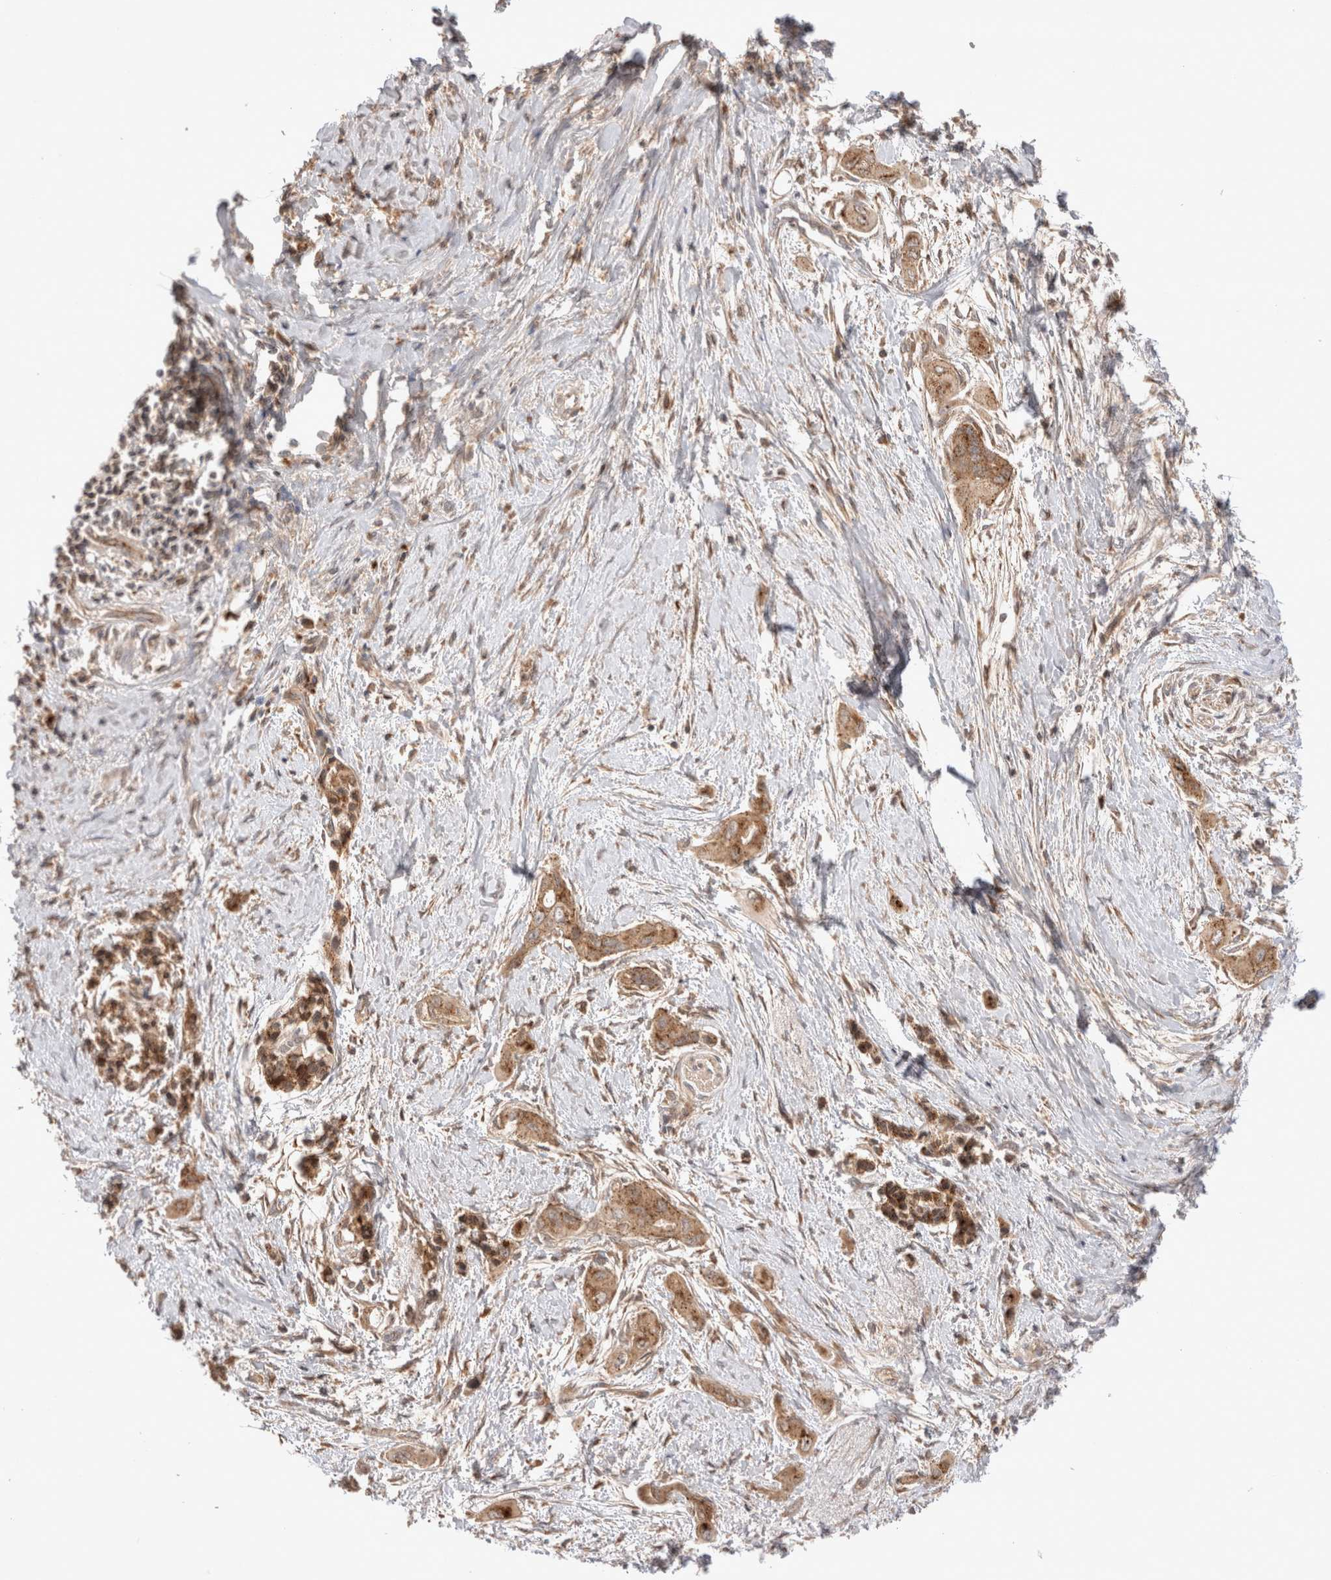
{"staining": {"intensity": "moderate", "quantity": ">75%", "location": "cytoplasmic/membranous"}, "tissue": "pancreatic cancer", "cell_type": "Tumor cells", "image_type": "cancer", "snomed": [{"axis": "morphology", "description": "Adenocarcinoma, NOS"}, {"axis": "topography", "description": "Pancreas"}], "caption": "Immunohistochemistry (DAB) staining of pancreatic adenocarcinoma demonstrates moderate cytoplasmic/membranous protein positivity in approximately >75% of tumor cells.", "gene": "VPS28", "patient": {"sex": "male", "age": 59}}